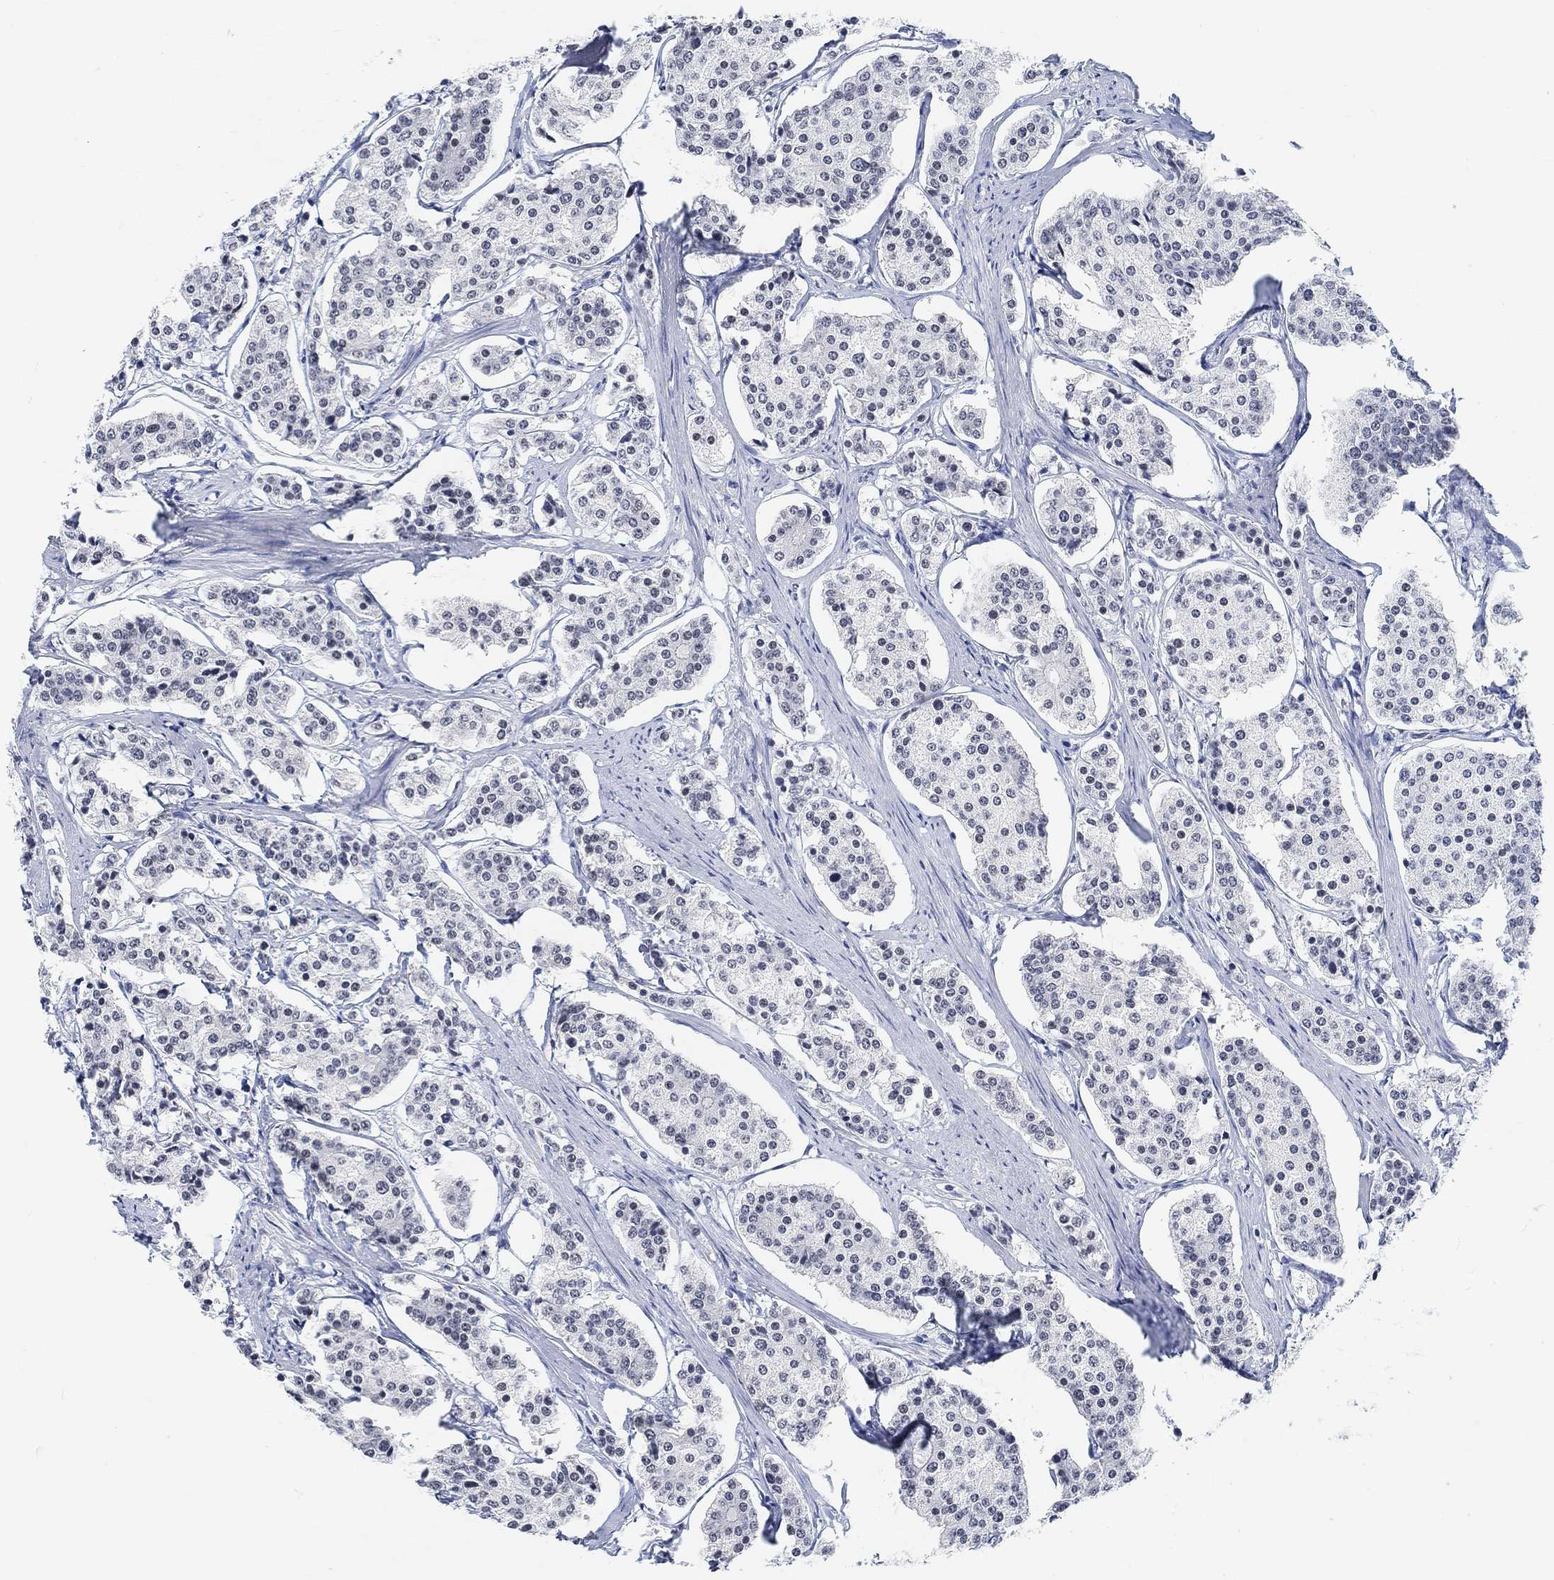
{"staining": {"intensity": "negative", "quantity": "none", "location": "none"}, "tissue": "carcinoid", "cell_type": "Tumor cells", "image_type": "cancer", "snomed": [{"axis": "morphology", "description": "Carcinoid, malignant, NOS"}, {"axis": "topography", "description": "Small intestine"}], "caption": "High power microscopy micrograph of an immunohistochemistry photomicrograph of malignant carcinoid, revealing no significant staining in tumor cells.", "gene": "PURG", "patient": {"sex": "female", "age": 65}}